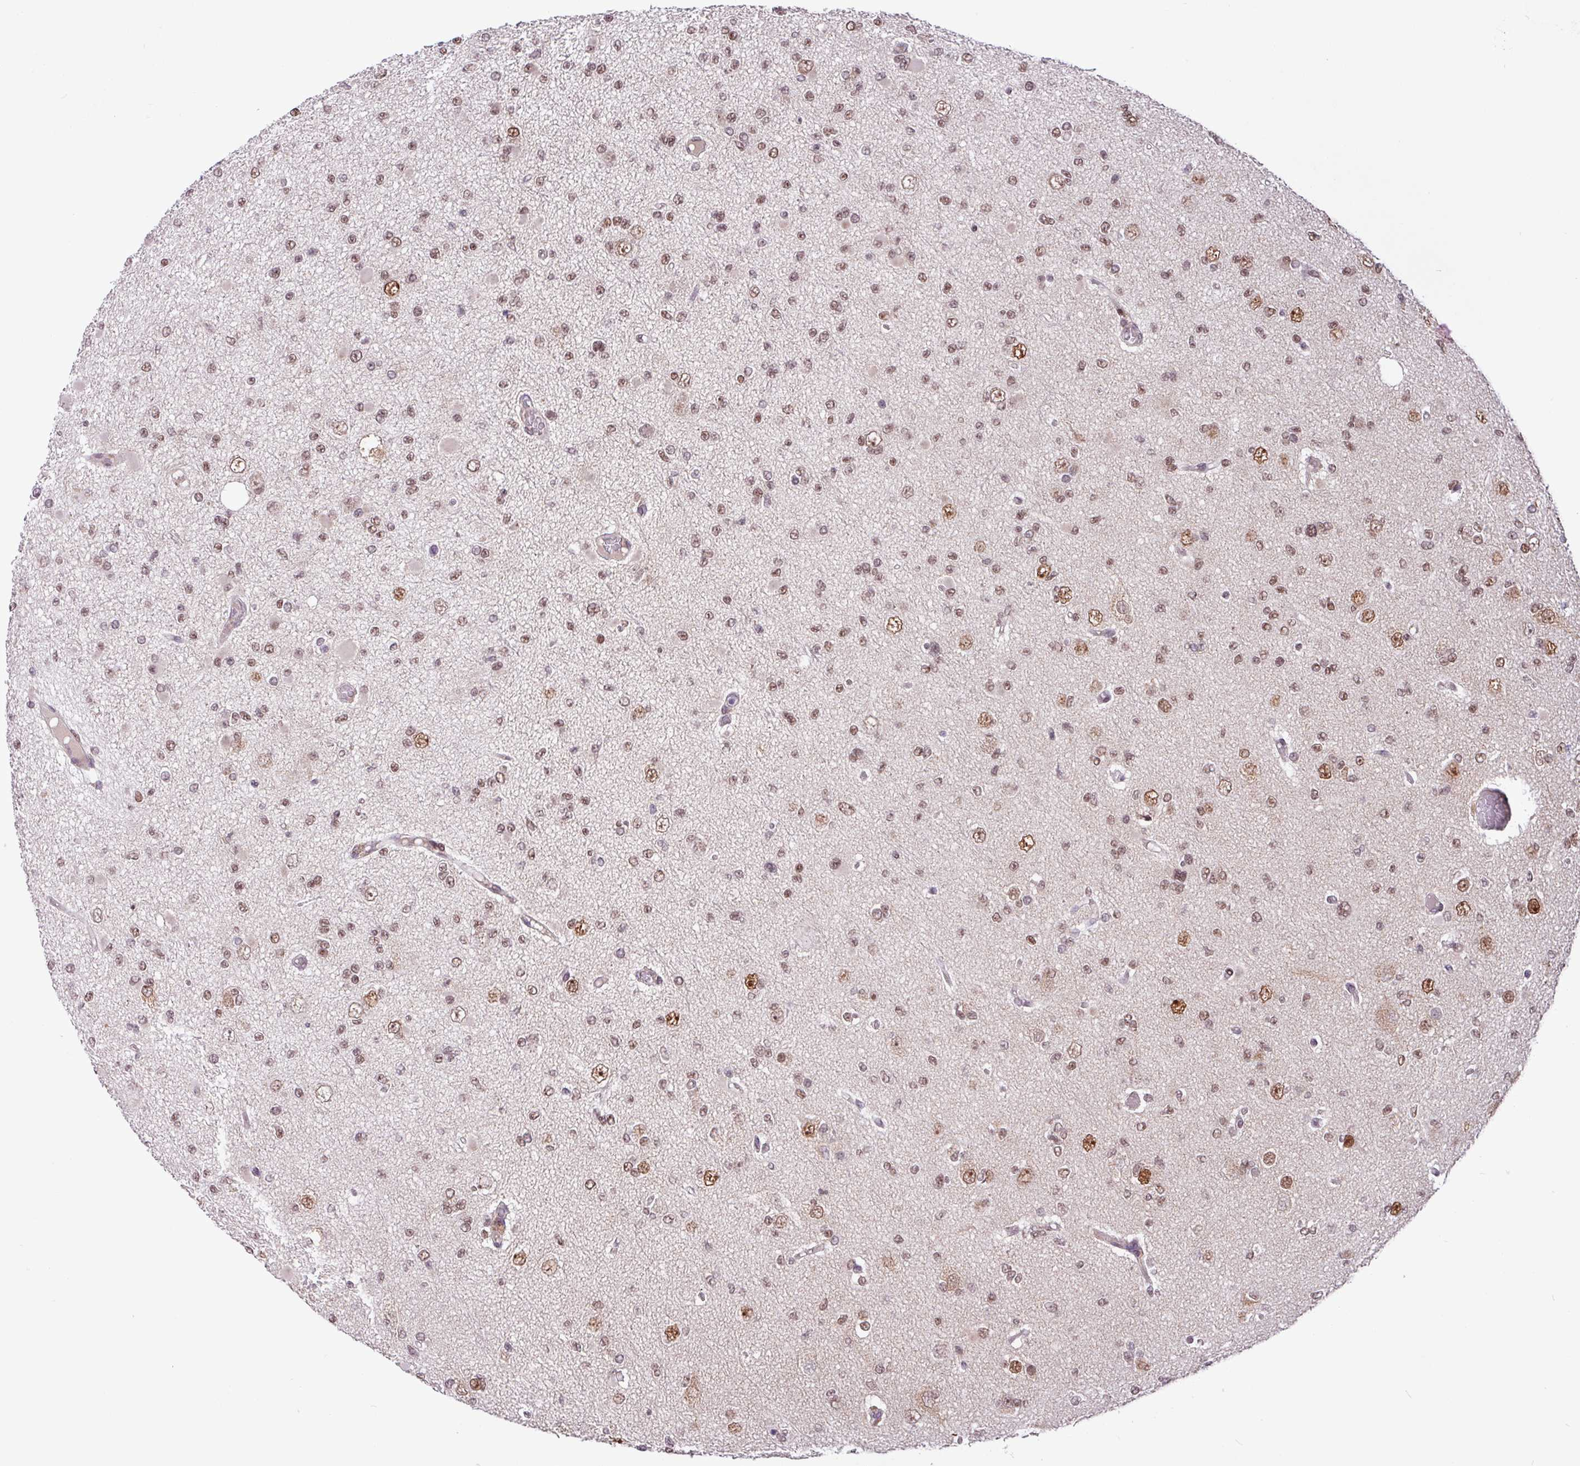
{"staining": {"intensity": "moderate", "quantity": ">75%", "location": "nuclear"}, "tissue": "glioma", "cell_type": "Tumor cells", "image_type": "cancer", "snomed": [{"axis": "morphology", "description": "Glioma, malignant, Low grade"}, {"axis": "topography", "description": "Brain"}], "caption": "This micrograph shows IHC staining of glioma, with medium moderate nuclear positivity in about >75% of tumor cells.", "gene": "BRD3", "patient": {"sex": "female", "age": 22}}